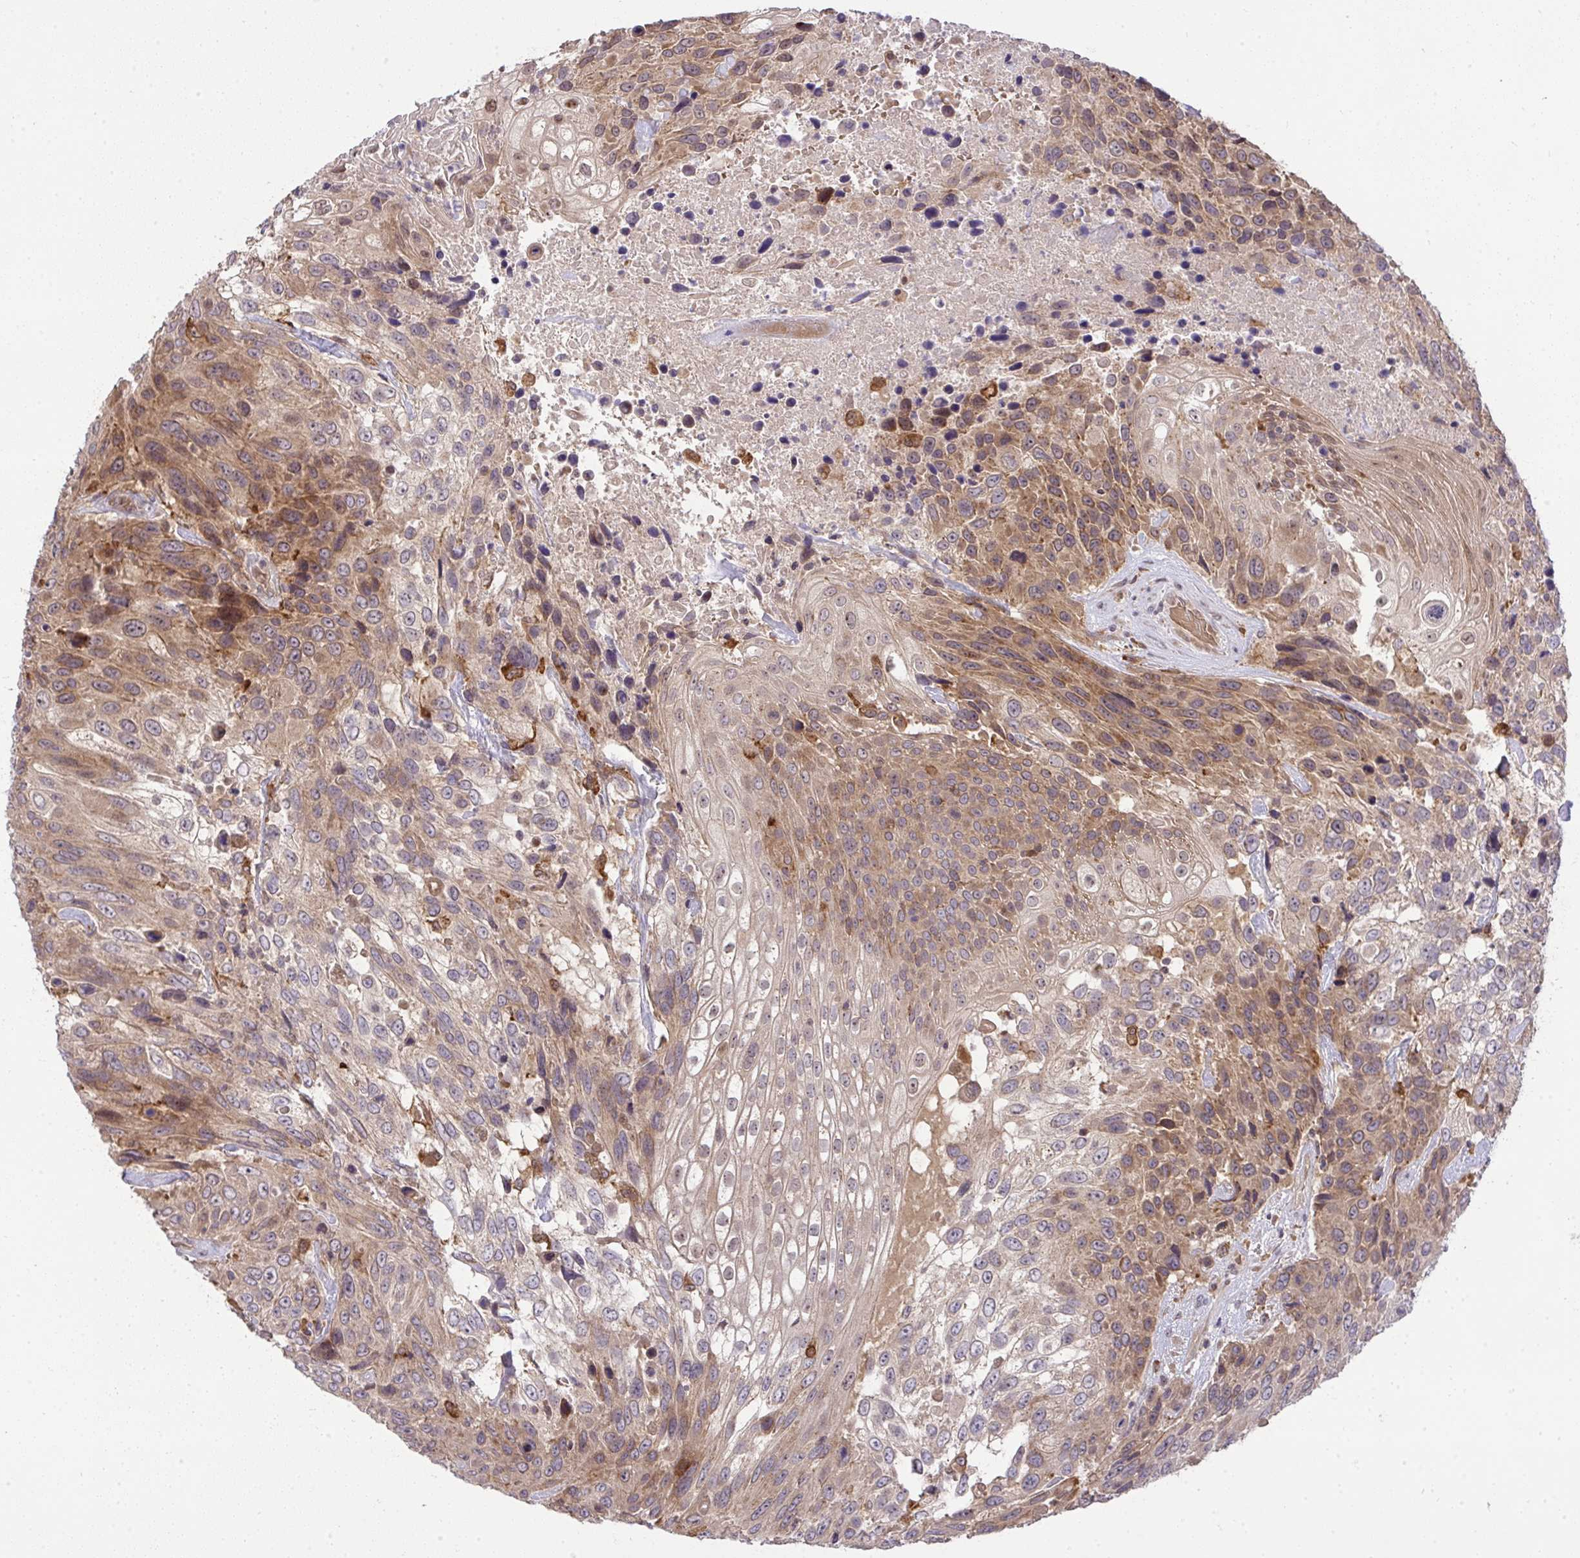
{"staining": {"intensity": "moderate", "quantity": "25%-75%", "location": "cytoplasmic/membranous"}, "tissue": "urothelial cancer", "cell_type": "Tumor cells", "image_type": "cancer", "snomed": [{"axis": "morphology", "description": "Urothelial carcinoma, High grade"}, {"axis": "topography", "description": "Urinary bladder"}], "caption": "Human urothelial cancer stained with a protein marker shows moderate staining in tumor cells.", "gene": "SLC9A6", "patient": {"sex": "female", "age": 70}}